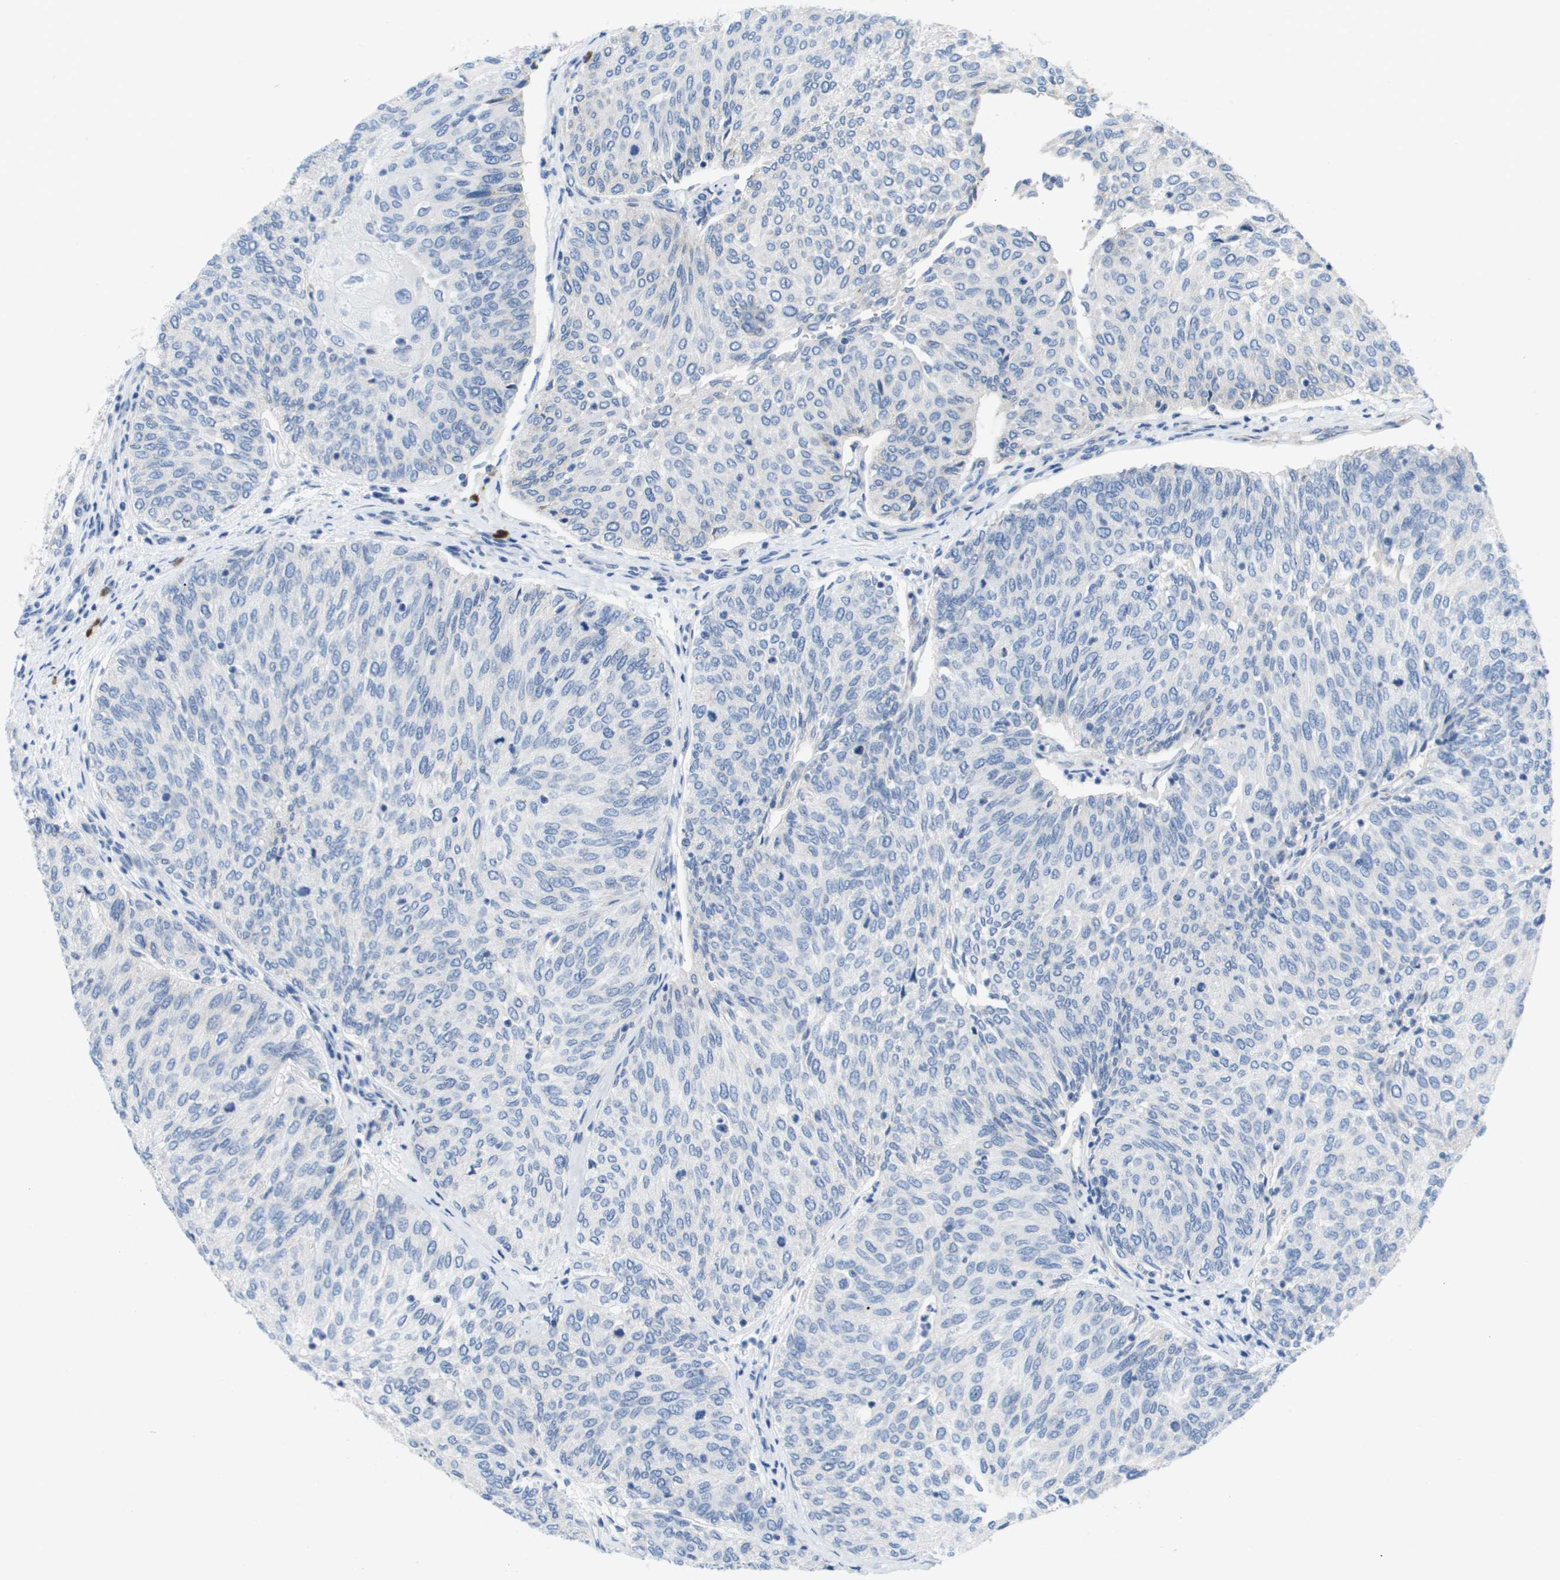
{"staining": {"intensity": "negative", "quantity": "none", "location": "none"}, "tissue": "urothelial cancer", "cell_type": "Tumor cells", "image_type": "cancer", "snomed": [{"axis": "morphology", "description": "Urothelial carcinoma, Low grade"}, {"axis": "topography", "description": "Urinary bladder"}], "caption": "Immunohistochemistry (IHC) image of neoplastic tissue: urothelial cancer stained with DAB exhibits no significant protein staining in tumor cells.", "gene": "CD3G", "patient": {"sex": "female", "age": 79}}